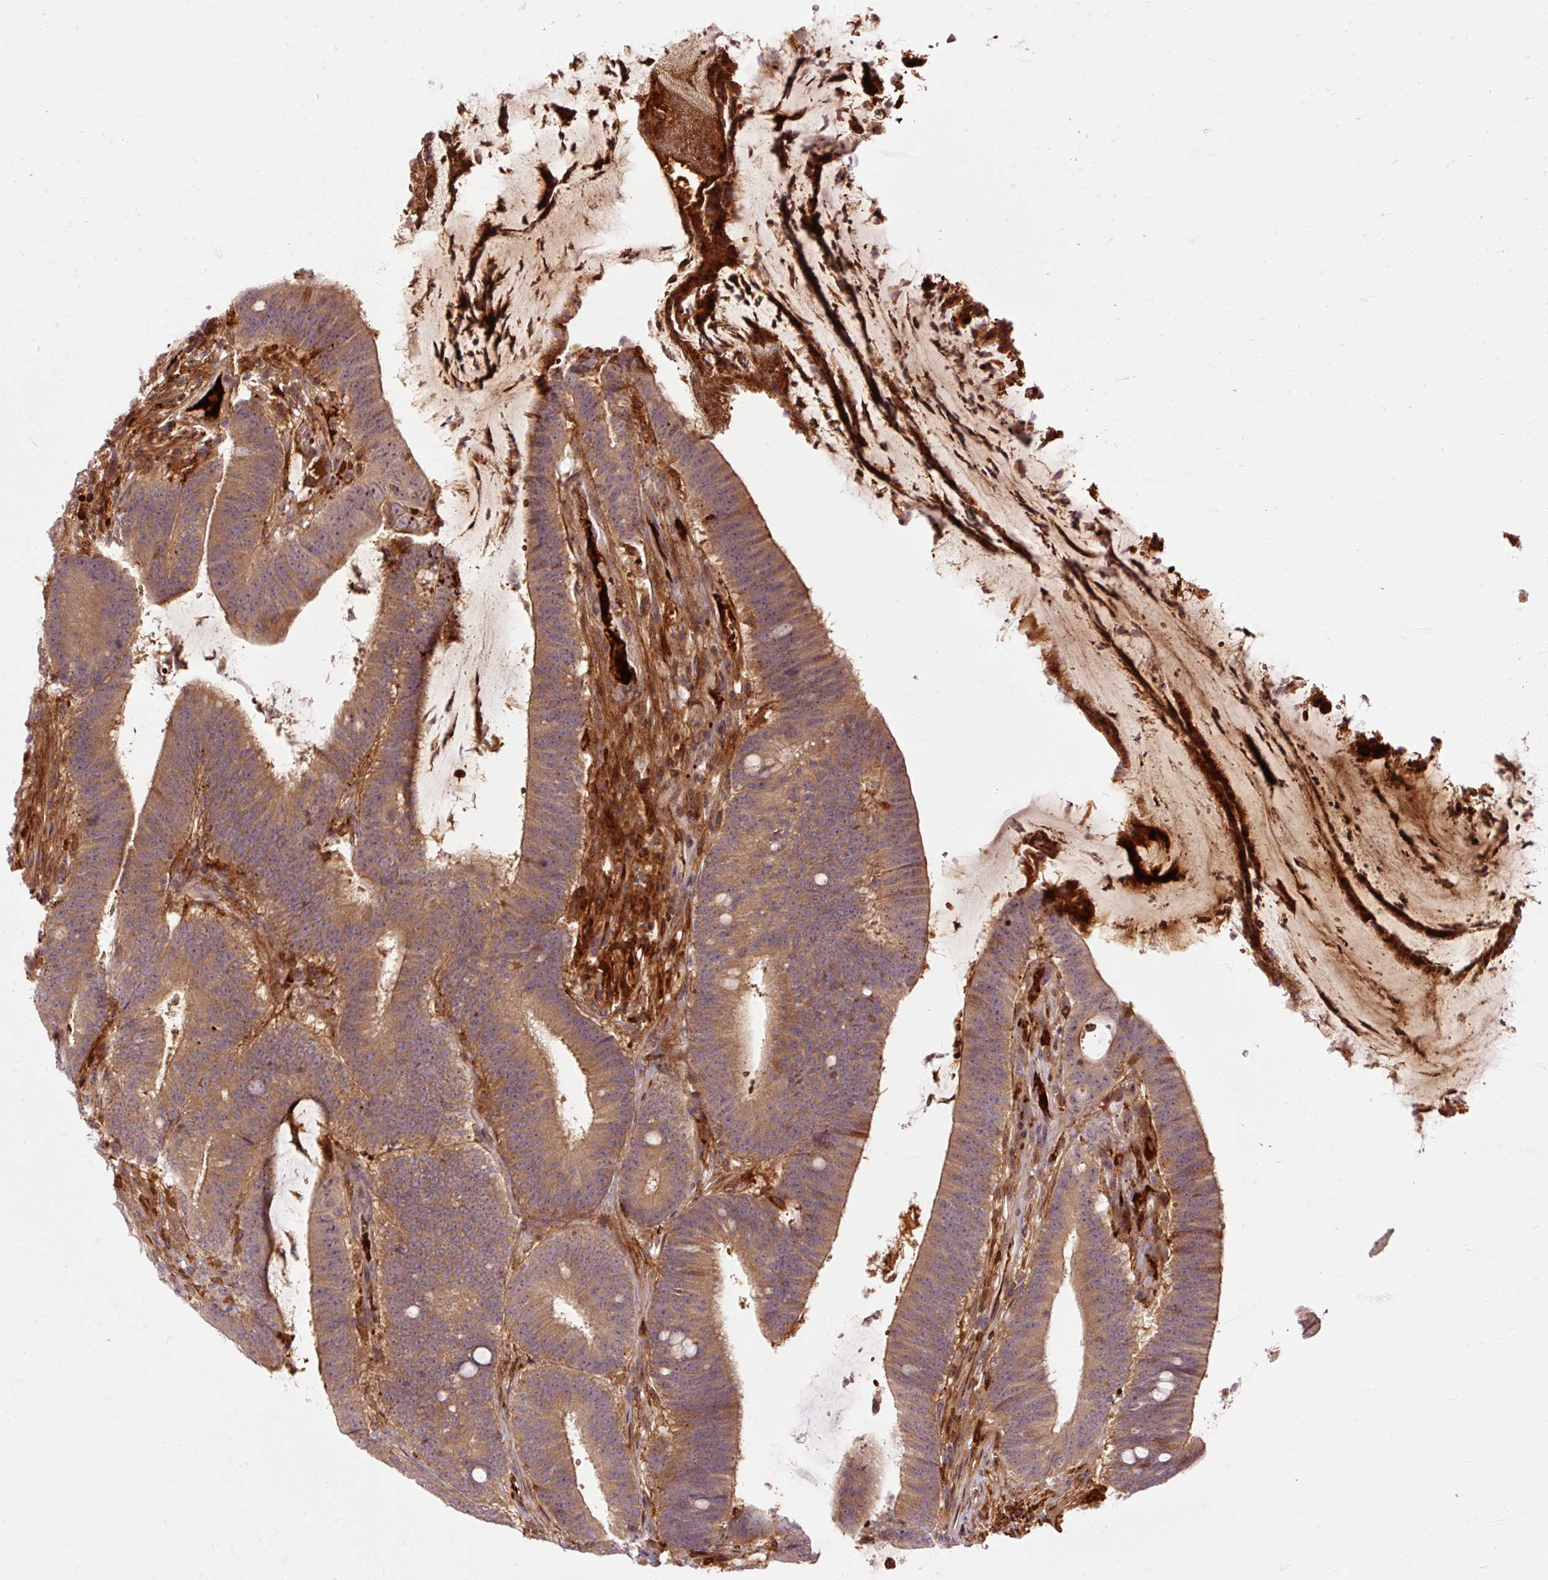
{"staining": {"intensity": "moderate", "quantity": ">75%", "location": "cytoplasmic/membranous"}, "tissue": "colorectal cancer", "cell_type": "Tumor cells", "image_type": "cancer", "snomed": [{"axis": "morphology", "description": "Adenocarcinoma, NOS"}, {"axis": "topography", "description": "Colon"}], "caption": "Immunohistochemical staining of human adenocarcinoma (colorectal) demonstrates medium levels of moderate cytoplasmic/membranous expression in approximately >75% of tumor cells. The protein is stained brown, and the nuclei are stained in blue (DAB IHC with brightfield microscopy, high magnification).", "gene": "CEBPZ", "patient": {"sex": "female", "age": 43}}